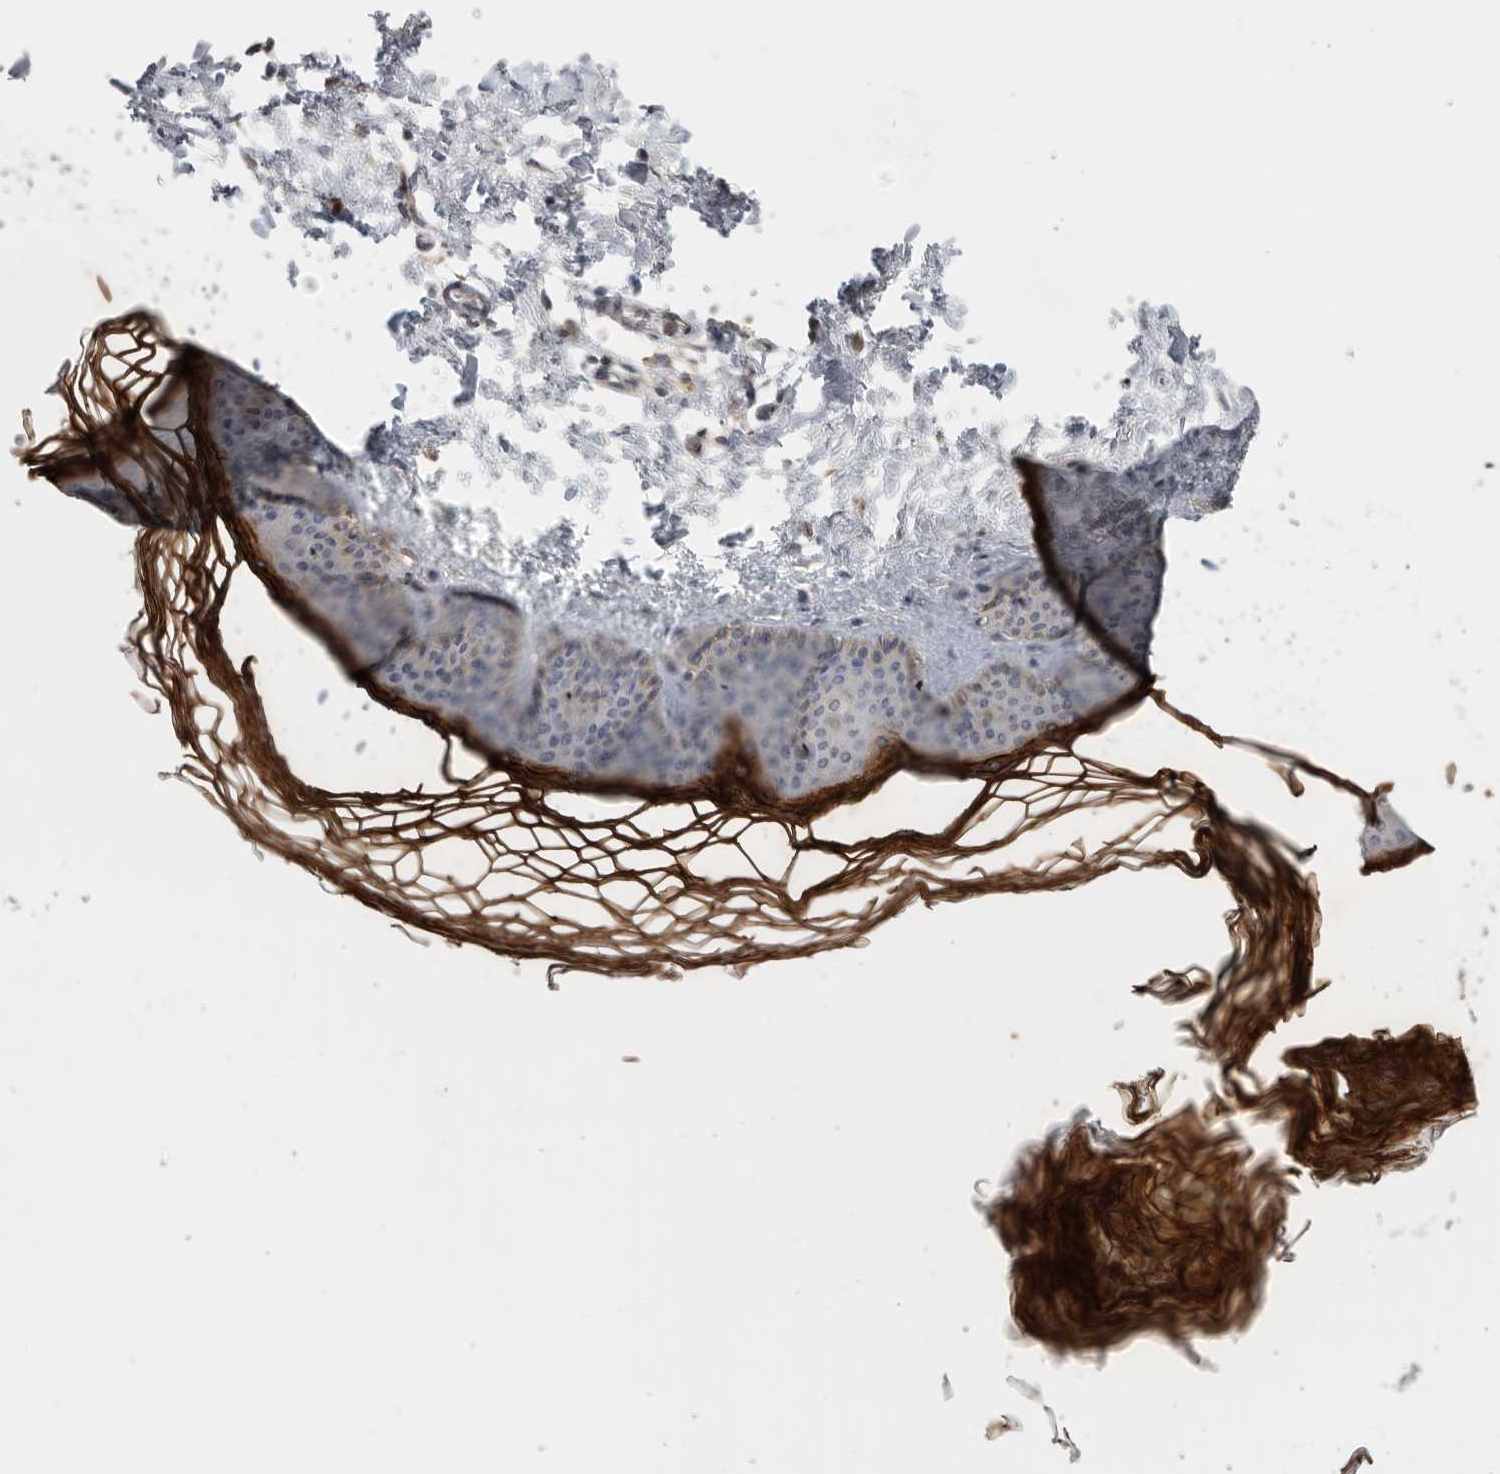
{"staining": {"intensity": "weak", "quantity": ">75%", "location": "cytoplasmic/membranous"}, "tissue": "skin", "cell_type": "Fibroblasts", "image_type": "normal", "snomed": [{"axis": "morphology", "description": "Normal tissue, NOS"}, {"axis": "topography", "description": "Skin"}], "caption": "This micrograph demonstrates normal skin stained with IHC to label a protein in brown. The cytoplasmic/membranous of fibroblasts show weak positivity for the protein. Nuclei are counter-stained blue.", "gene": "KLK5", "patient": {"sex": "female", "age": 27}}